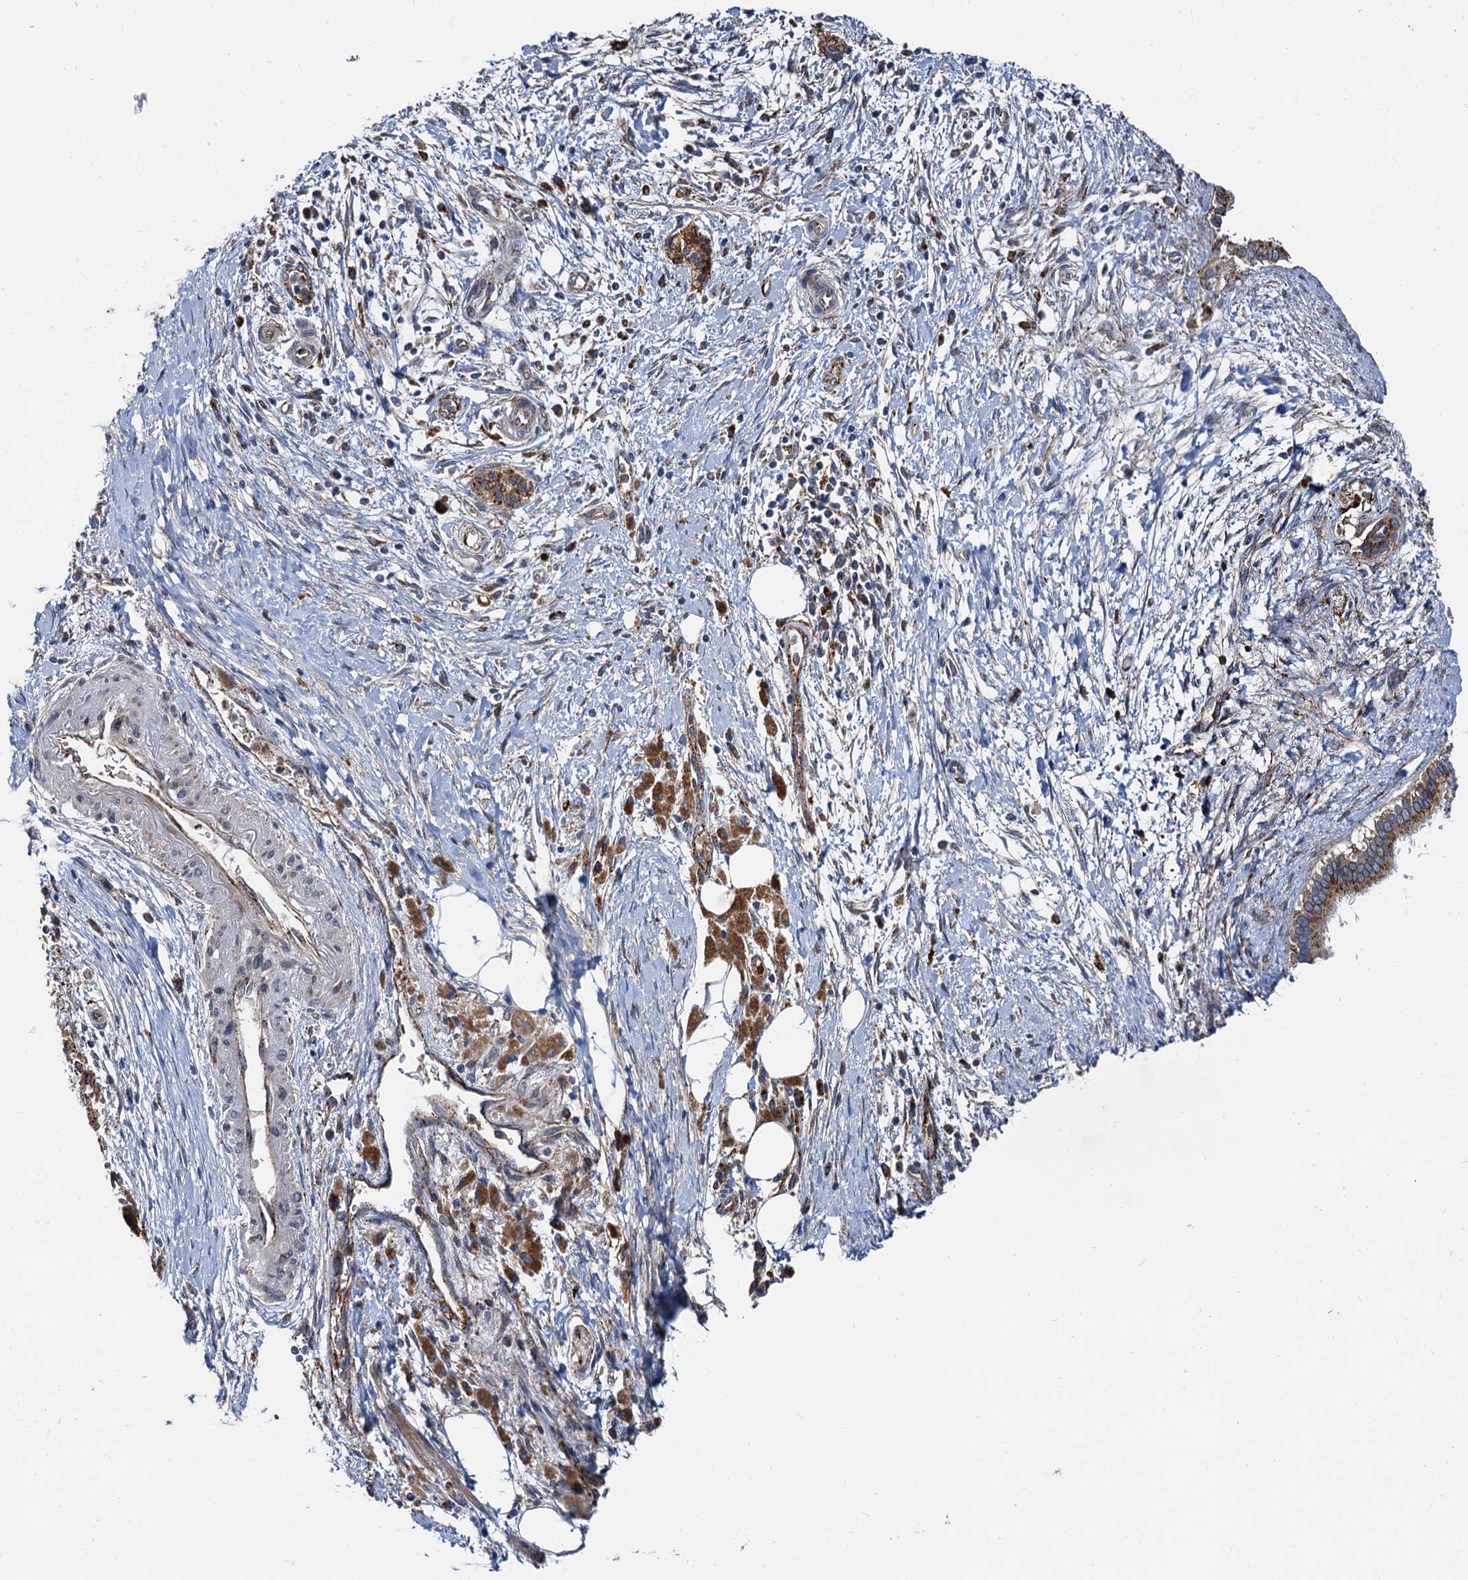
{"staining": {"intensity": "strong", "quantity": ">75%", "location": "cytoplasmic/membranous"}, "tissue": "pancreatic cancer", "cell_type": "Tumor cells", "image_type": "cancer", "snomed": [{"axis": "morphology", "description": "Adenocarcinoma, NOS"}, {"axis": "topography", "description": "Pancreas"}], "caption": "A micrograph of pancreatic cancer (adenocarcinoma) stained for a protein shows strong cytoplasmic/membranous brown staining in tumor cells. (Brightfield microscopy of DAB IHC at high magnification).", "gene": "GBA1", "patient": {"sex": "male", "age": 58}}